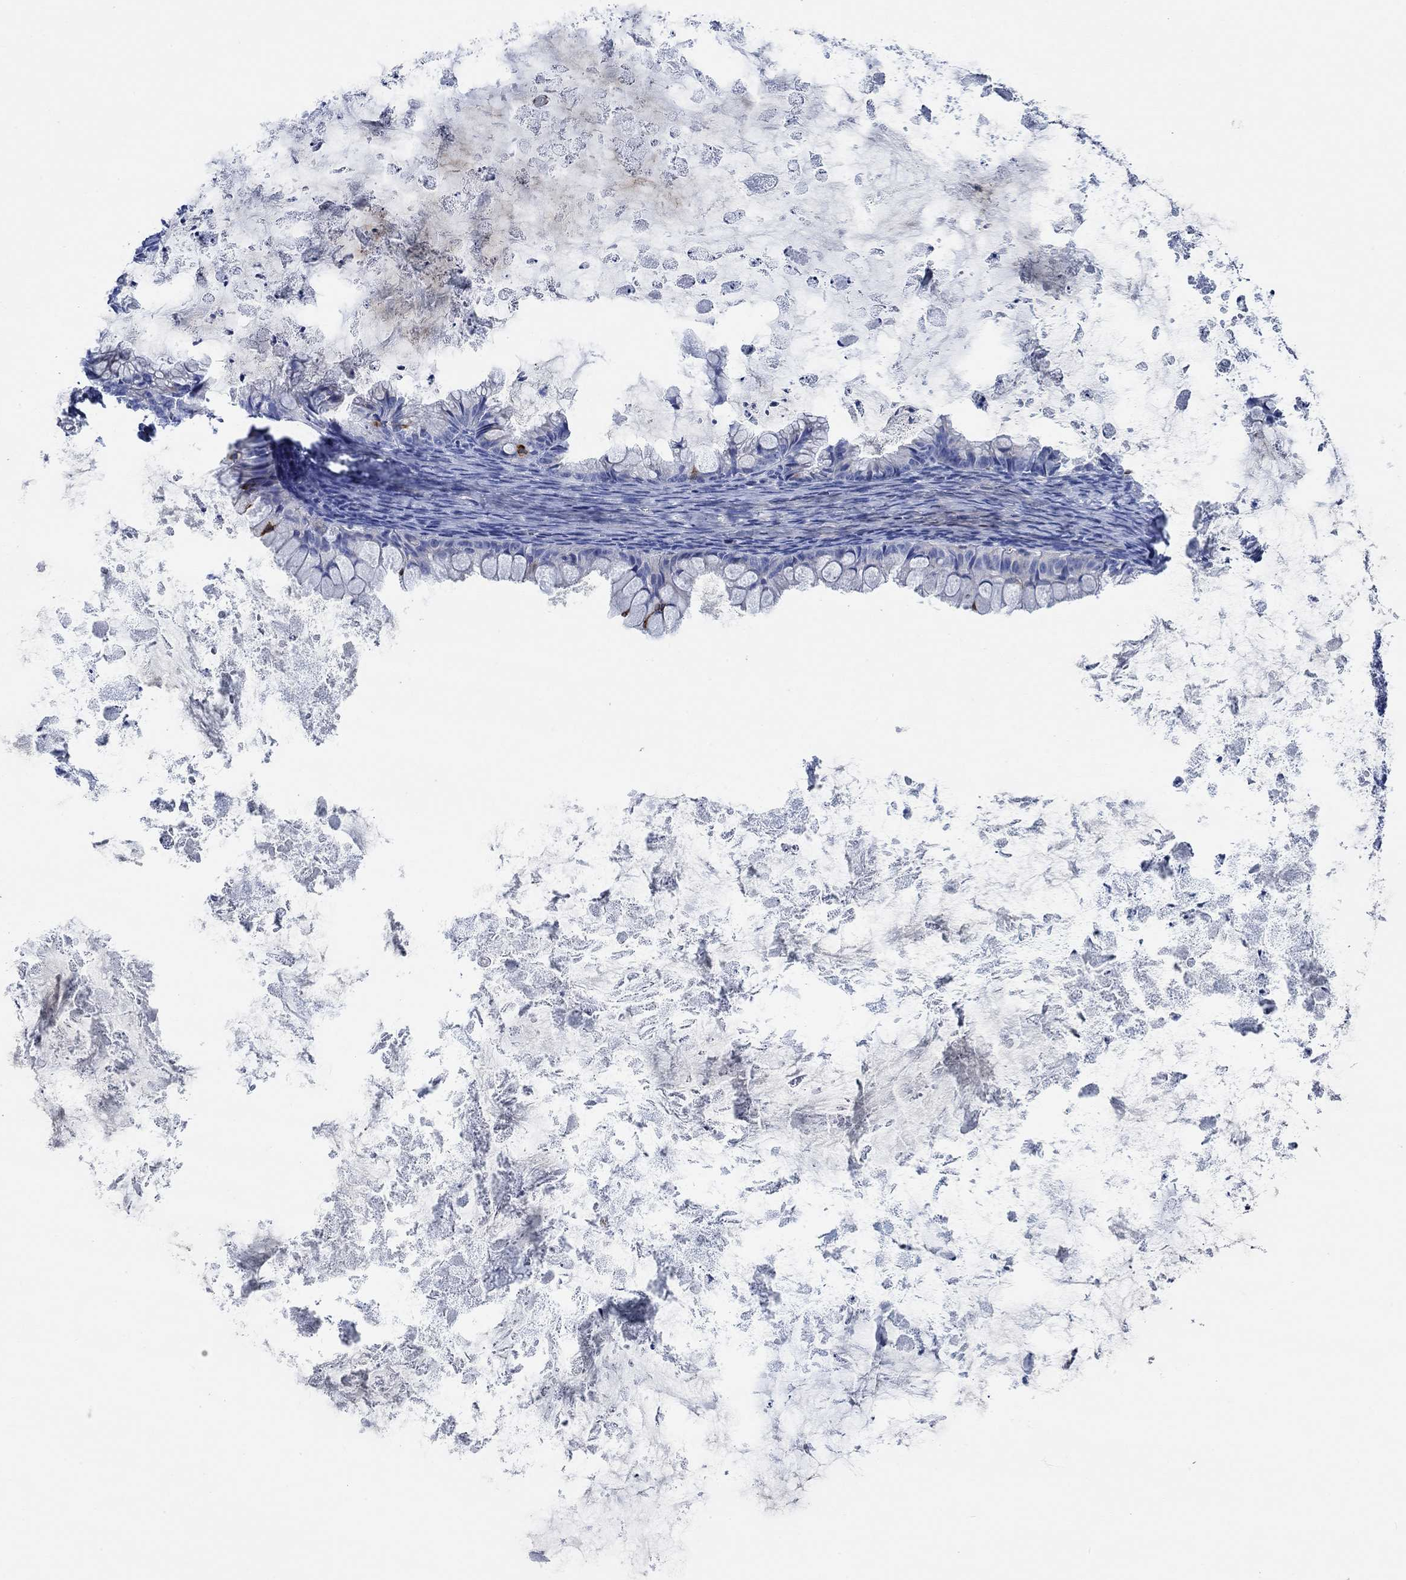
{"staining": {"intensity": "strong", "quantity": "<25%", "location": "cytoplasmic/membranous"}, "tissue": "ovarian cancer", "cell_type": "Tumor cells", "image_type": "cancer", "snomed": [{"axis": "morphology", "description": "Cystadenocarcinoma, mucinous, NOS"}, {"axis": "topography", "description": "Ovary"}], "caption": "Ovarian mucinous cystadenocarcinoma tissue reveals strong cytoplasmic/membranous staining in approximately <25% of tumor cells, visualized by immunohistochemistry.", "gene": "HECW2", "patient": {"sex": "female", "age": 35}}